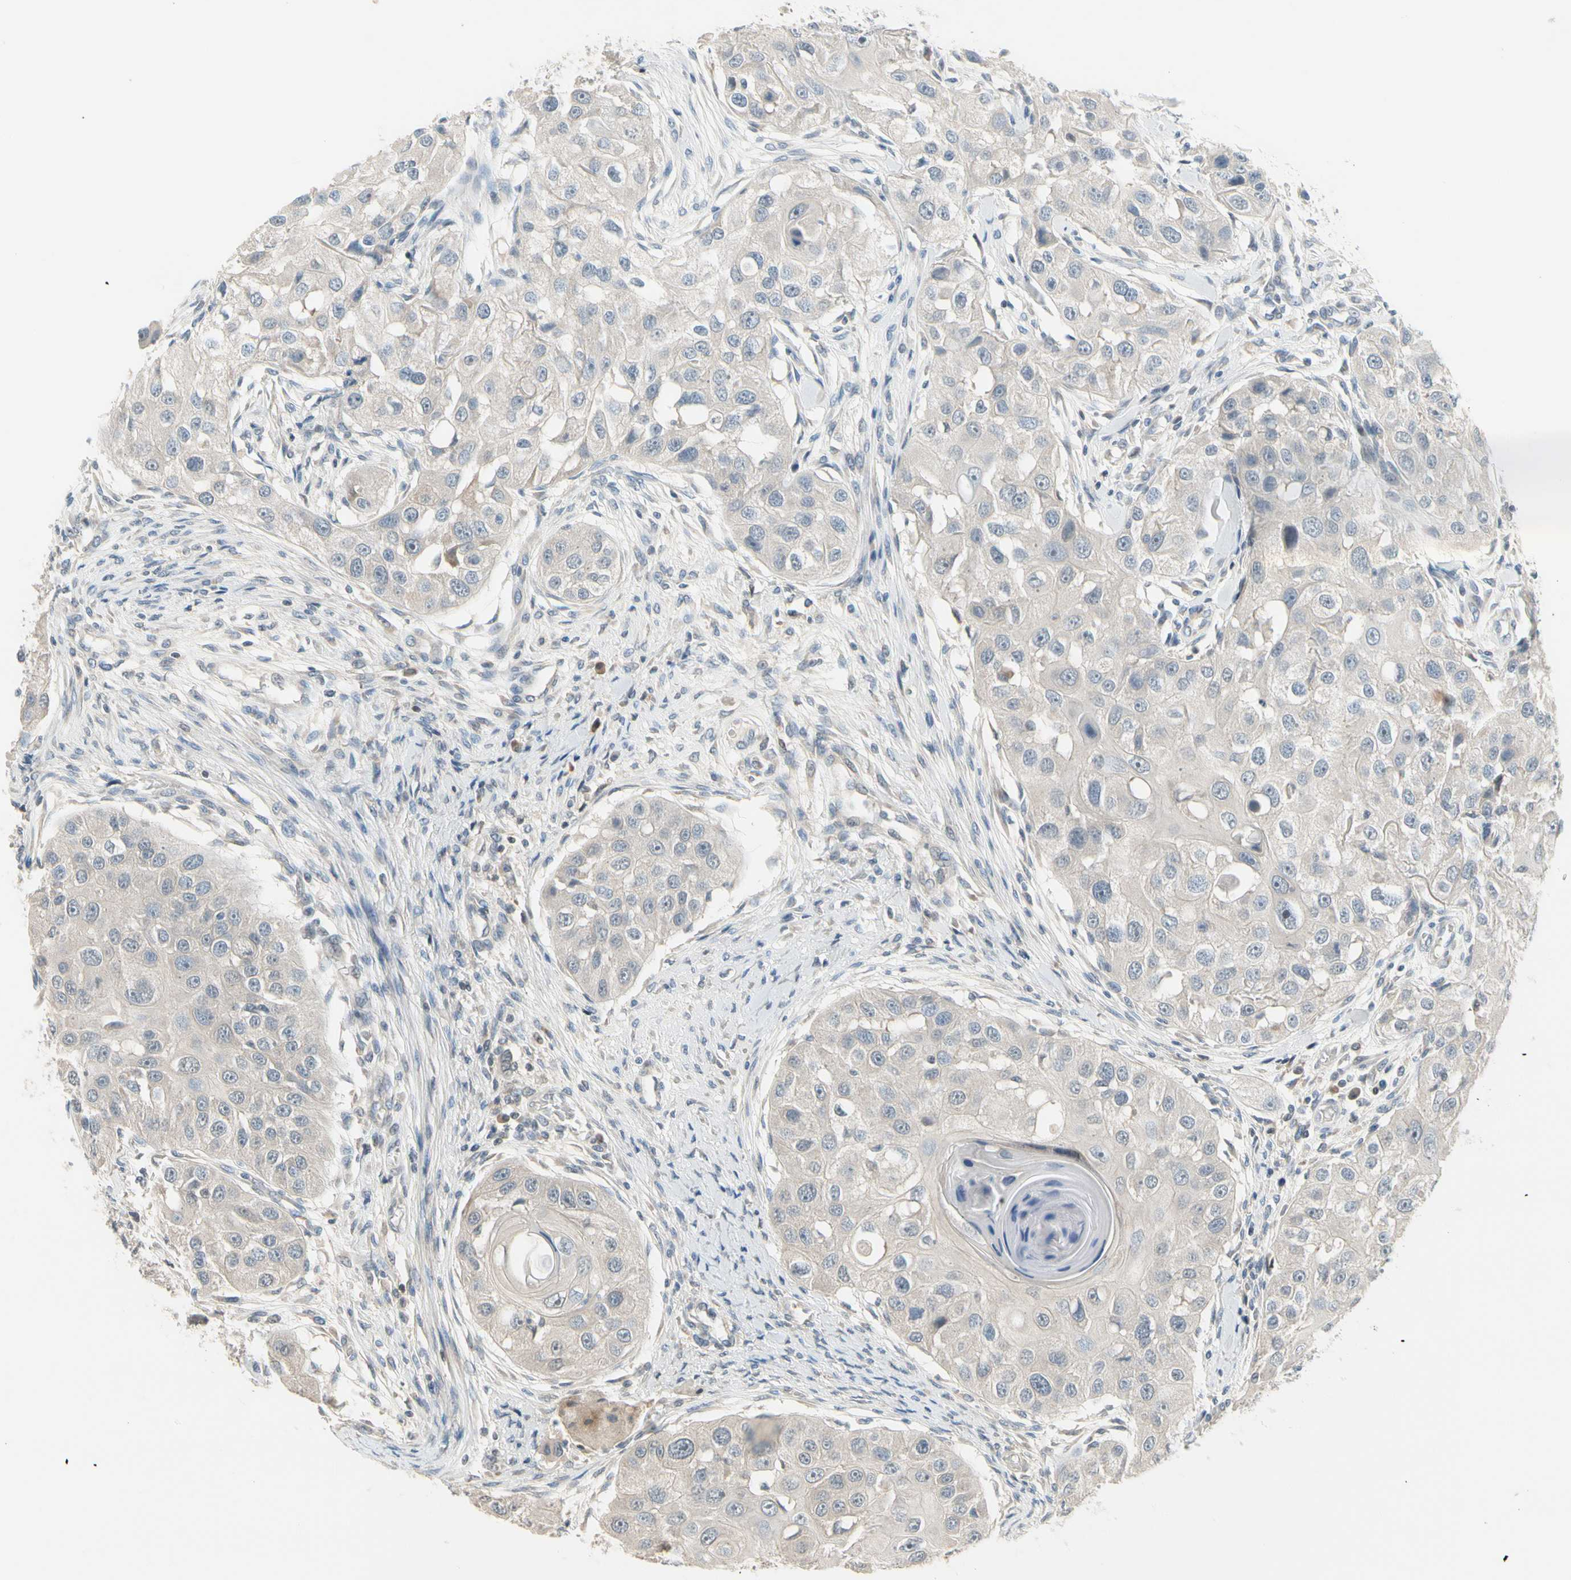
{"staining": {"intensity": "weak", "quantity": "25%-75%", "location": "cytoplasmic/membranous"}, "tissue": "head and neck cancer", "cell_type": "Tumor cells", "image_type": "cancer", "snomed": [{"axis": "morphology", "description": "Normal tissue, NOS"}, {"axis": "morphology", "description": "Squamous cell carcinoma, NOS"}, {"axis": "topography", "description": "Skeletal muscle"}, {"axis": "topography", "description": "Head-Neck"}], "caption": "DAB immunohistochemical staining of human head and neck squamous cell carcinoma exhibits weak cytoplasmic/membranous protein expression in approximately 25%-75% of tumor cells.", "gene": "PIP5K1B", "patient": {"sex": "male", "age": 51}}